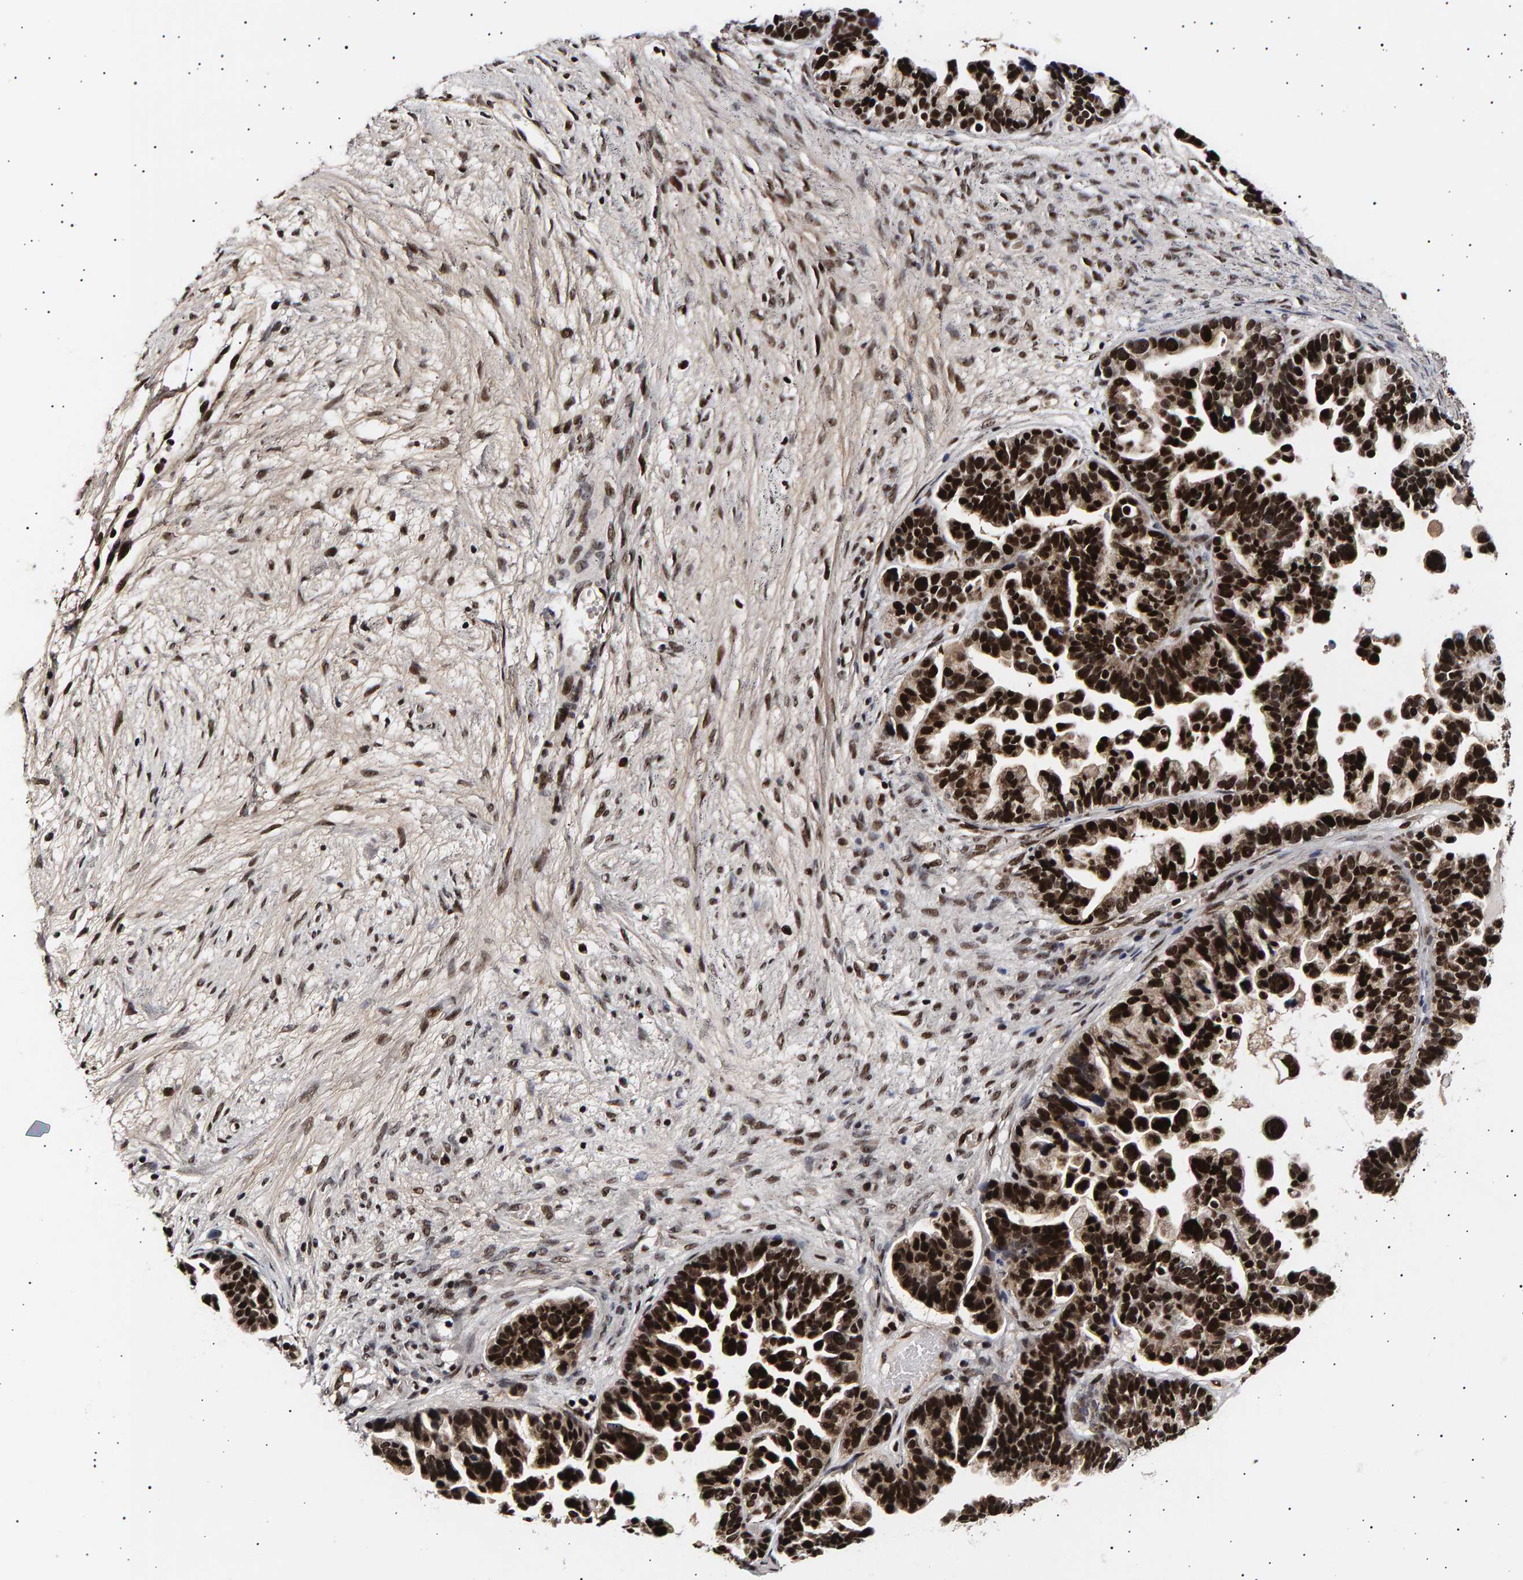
{"staining": {"intensity": "strong", "quantity": ">75%", "location": "nuclear"}, "tissue": "ovarian cancer", "cell_type": "Tumor cells", "image_type": "cancer", "snomed": [{"axis": "morphology", "description": "Cystadenocarcinoma, serous, NOS"}, {"axis": "topography", "description": "Ovary"}], "caption": "An image of human ovarian cancer stained for a protein reveals strong nuclear brown staining in tumor cells. The staining was performed using DAB, with brown indicating positive protein expression. Nuclei are stained blue with hematoxylin.", "gene": "ANKRD40", "patient": {"sex": "female", "age": 56}}